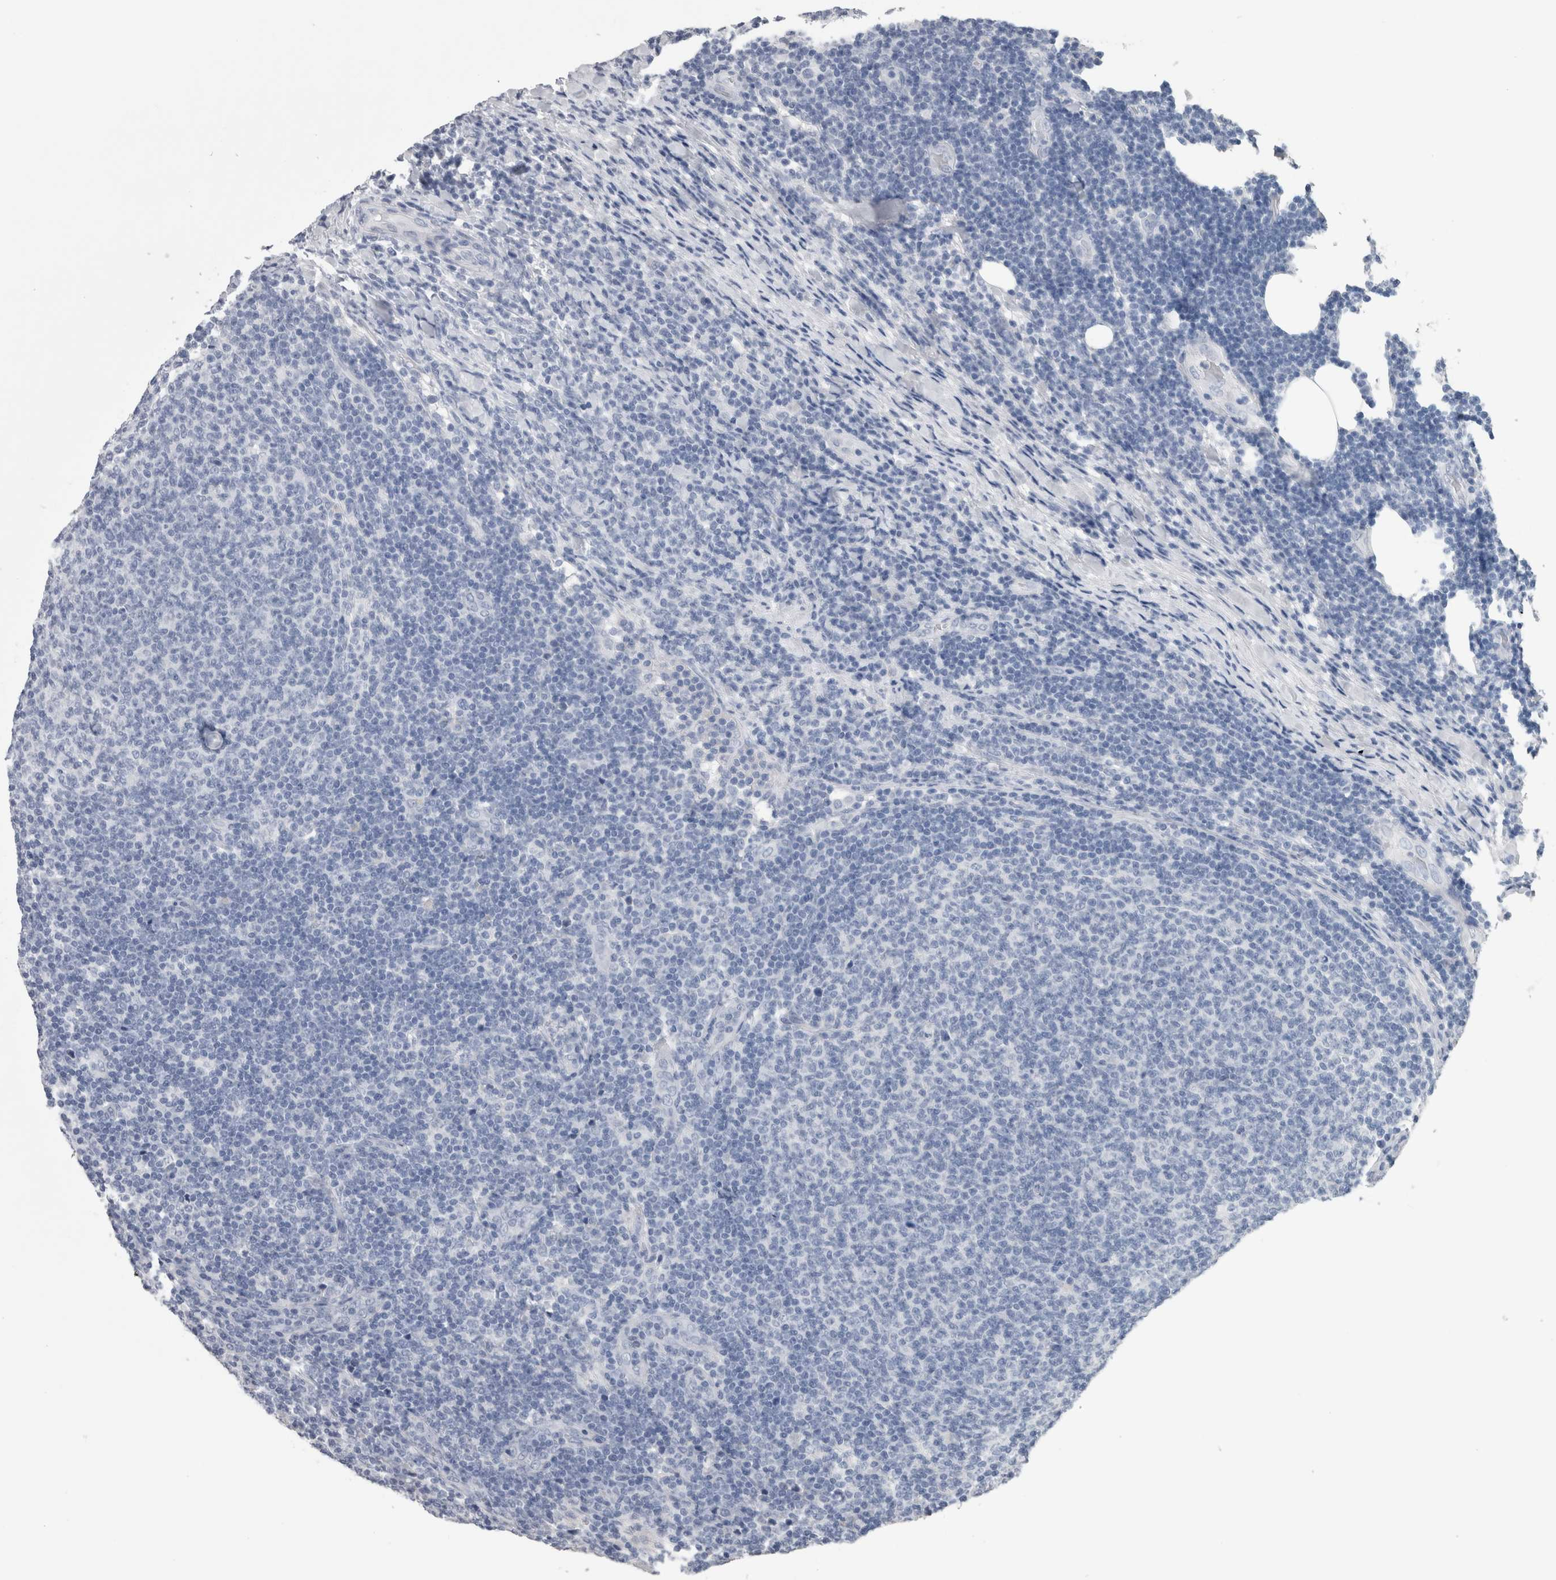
{"staining": {"intensity": "negative", "quantity": "none", "location": "none"}, "tissue": "lymphoma", "cell_type": "Tumor cells", "image_type": "cancer", "snomed": [{"axis": "morphology", "description": "Malignant lymphoma, non-Hodgkin's type, Low grade"}, {"axis": "topography", "description": "Lymph node"}], "caption": "The micrograph demonstrates no significant staining in tumor cells of lymphoma.", "gene": "CA8", "patient": {"sex": "male", "age": 66}}